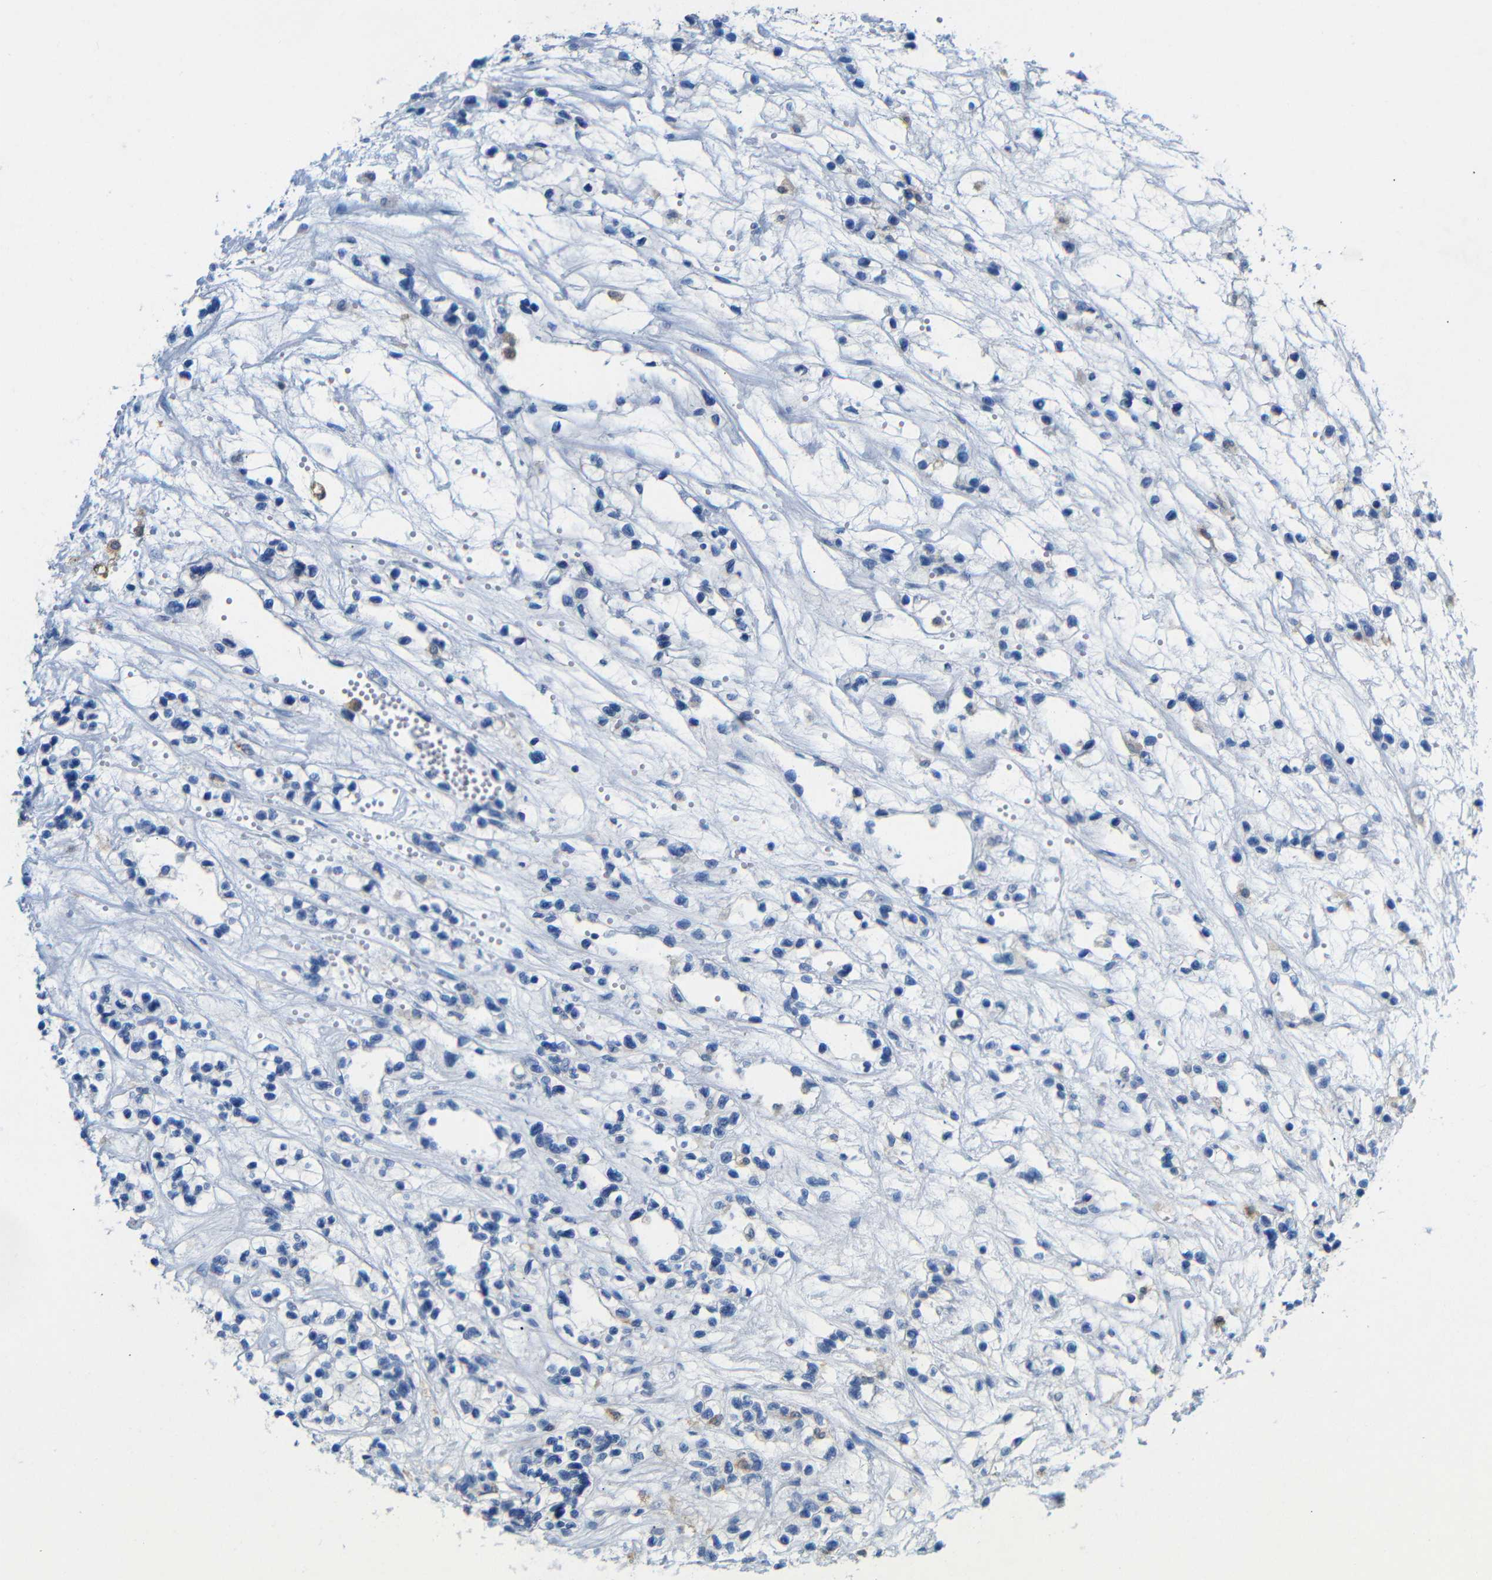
{"staining": {"intensity": "negative", "quantity": "none", "location": "none"}, "tissue": "renal cancer", "cell_type": "Tumor cells", "image_type": "cancer", "snomed": [{"axis": "morphology", "description": "Adenocarcinoma, NOS"}, {"axis": "topography", "description": "Kidney"}], "caption": "There is no significant positivity in tumor cells of adenocarcinoma (renal). (DAB (3,3'-diaminobenzidine) immunohistochemistry visualized using brightfield microscopy, high magnification).", "gene": "C1orf210", "patient": {"sex": "female", "age": 57}}